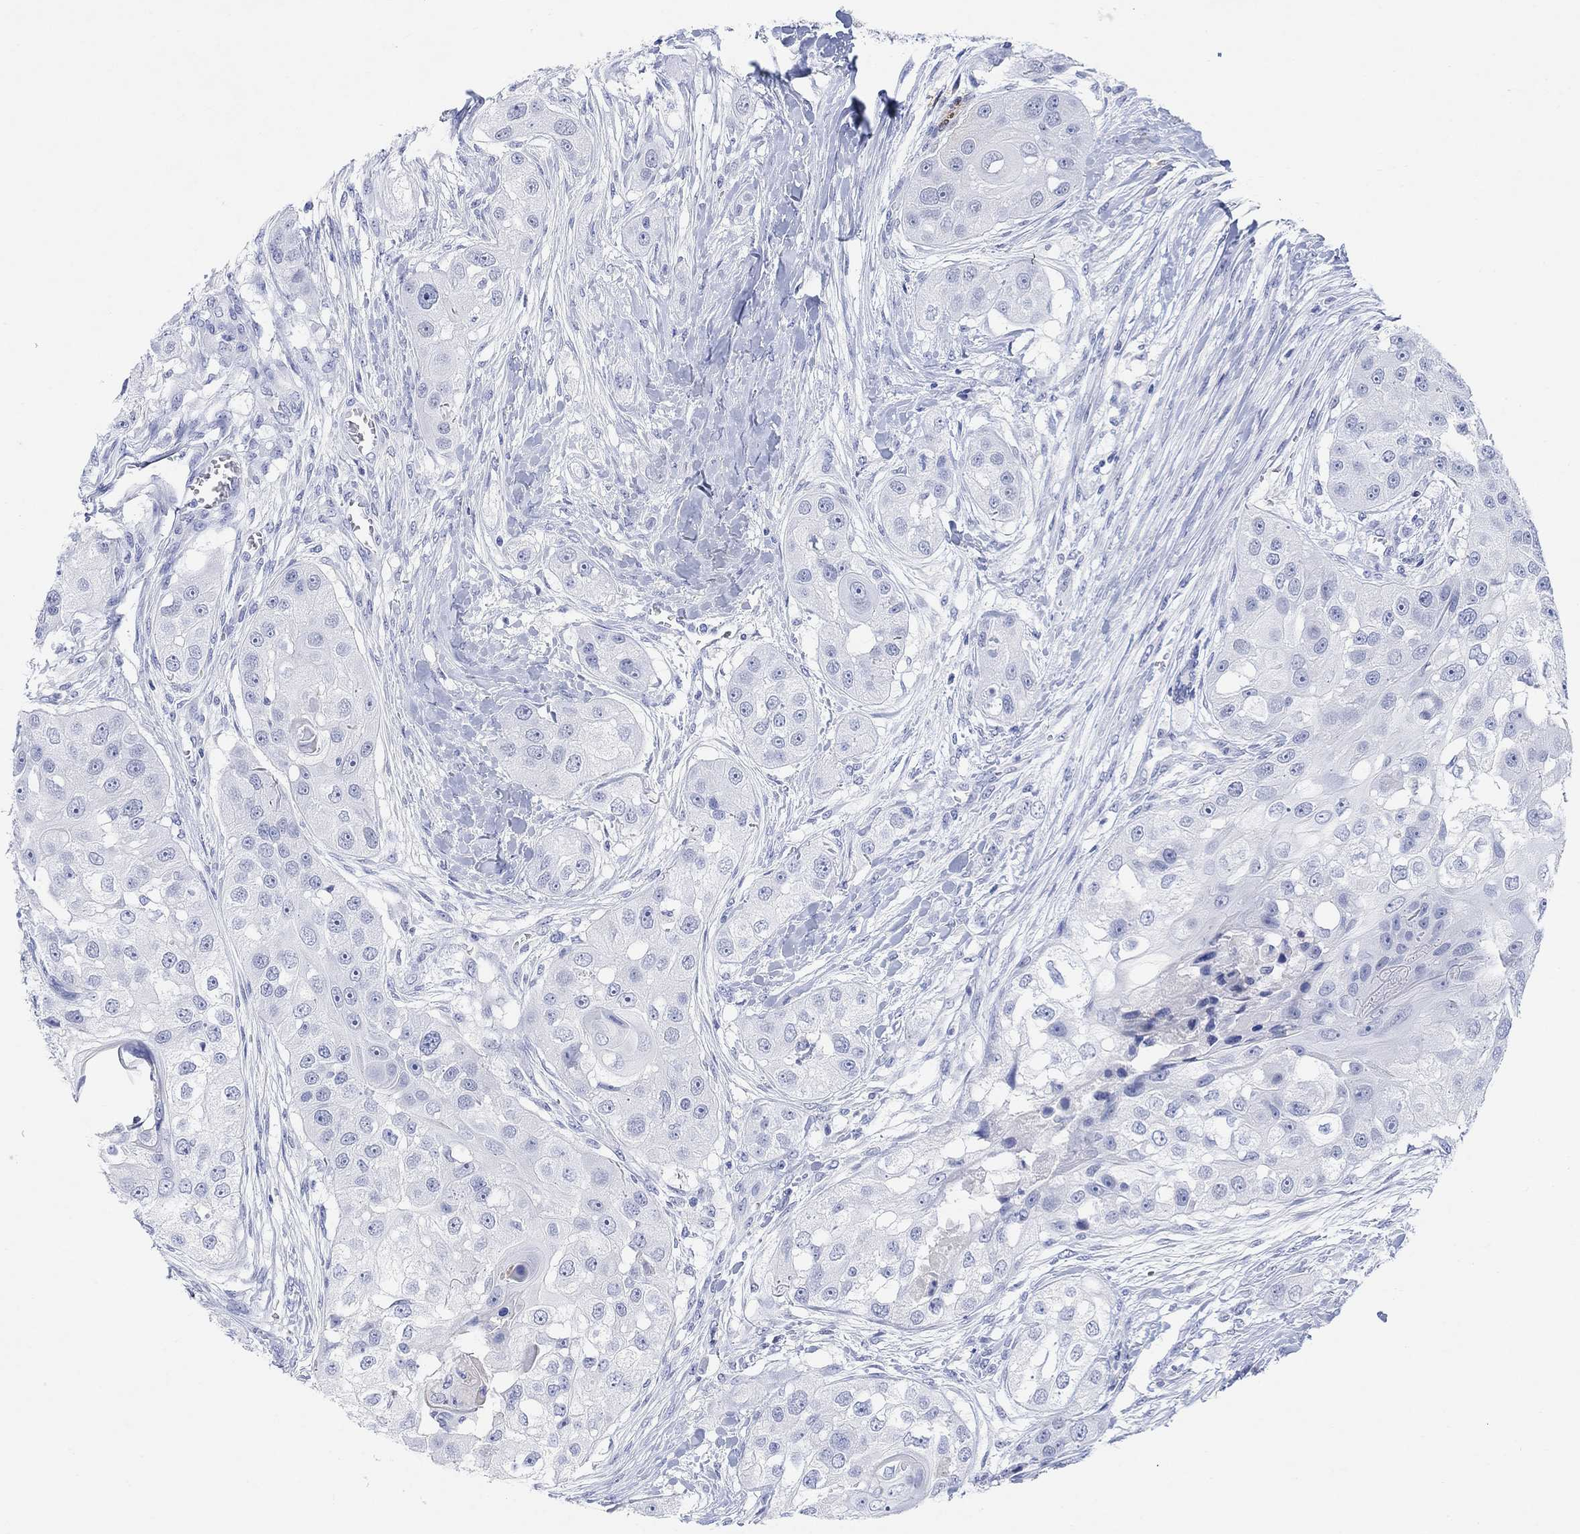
{"staining": {"intensity": "negative", "quantity": "none", "location": "none"}, "tissue": "head and neck cancer", "cell_type": "Tumor cells", "image_type": "cancer", "snomed": [{"axis": "morphology", "description": "Normal tissue, NOS"}, {"axis": "morphology", "description": "Squamous cell carcinoma, NOS"}, {"axis": "topography", "description": "Skeletal muscle"}, {"axis": "topography", "description": "Head-Neck"}], "caption": "Immunohistochemical staining of head and neck cancer reveals no significant staining in tumor cells.", "gene": "TYR", "patient": {"sex": "male", "age": 51}}